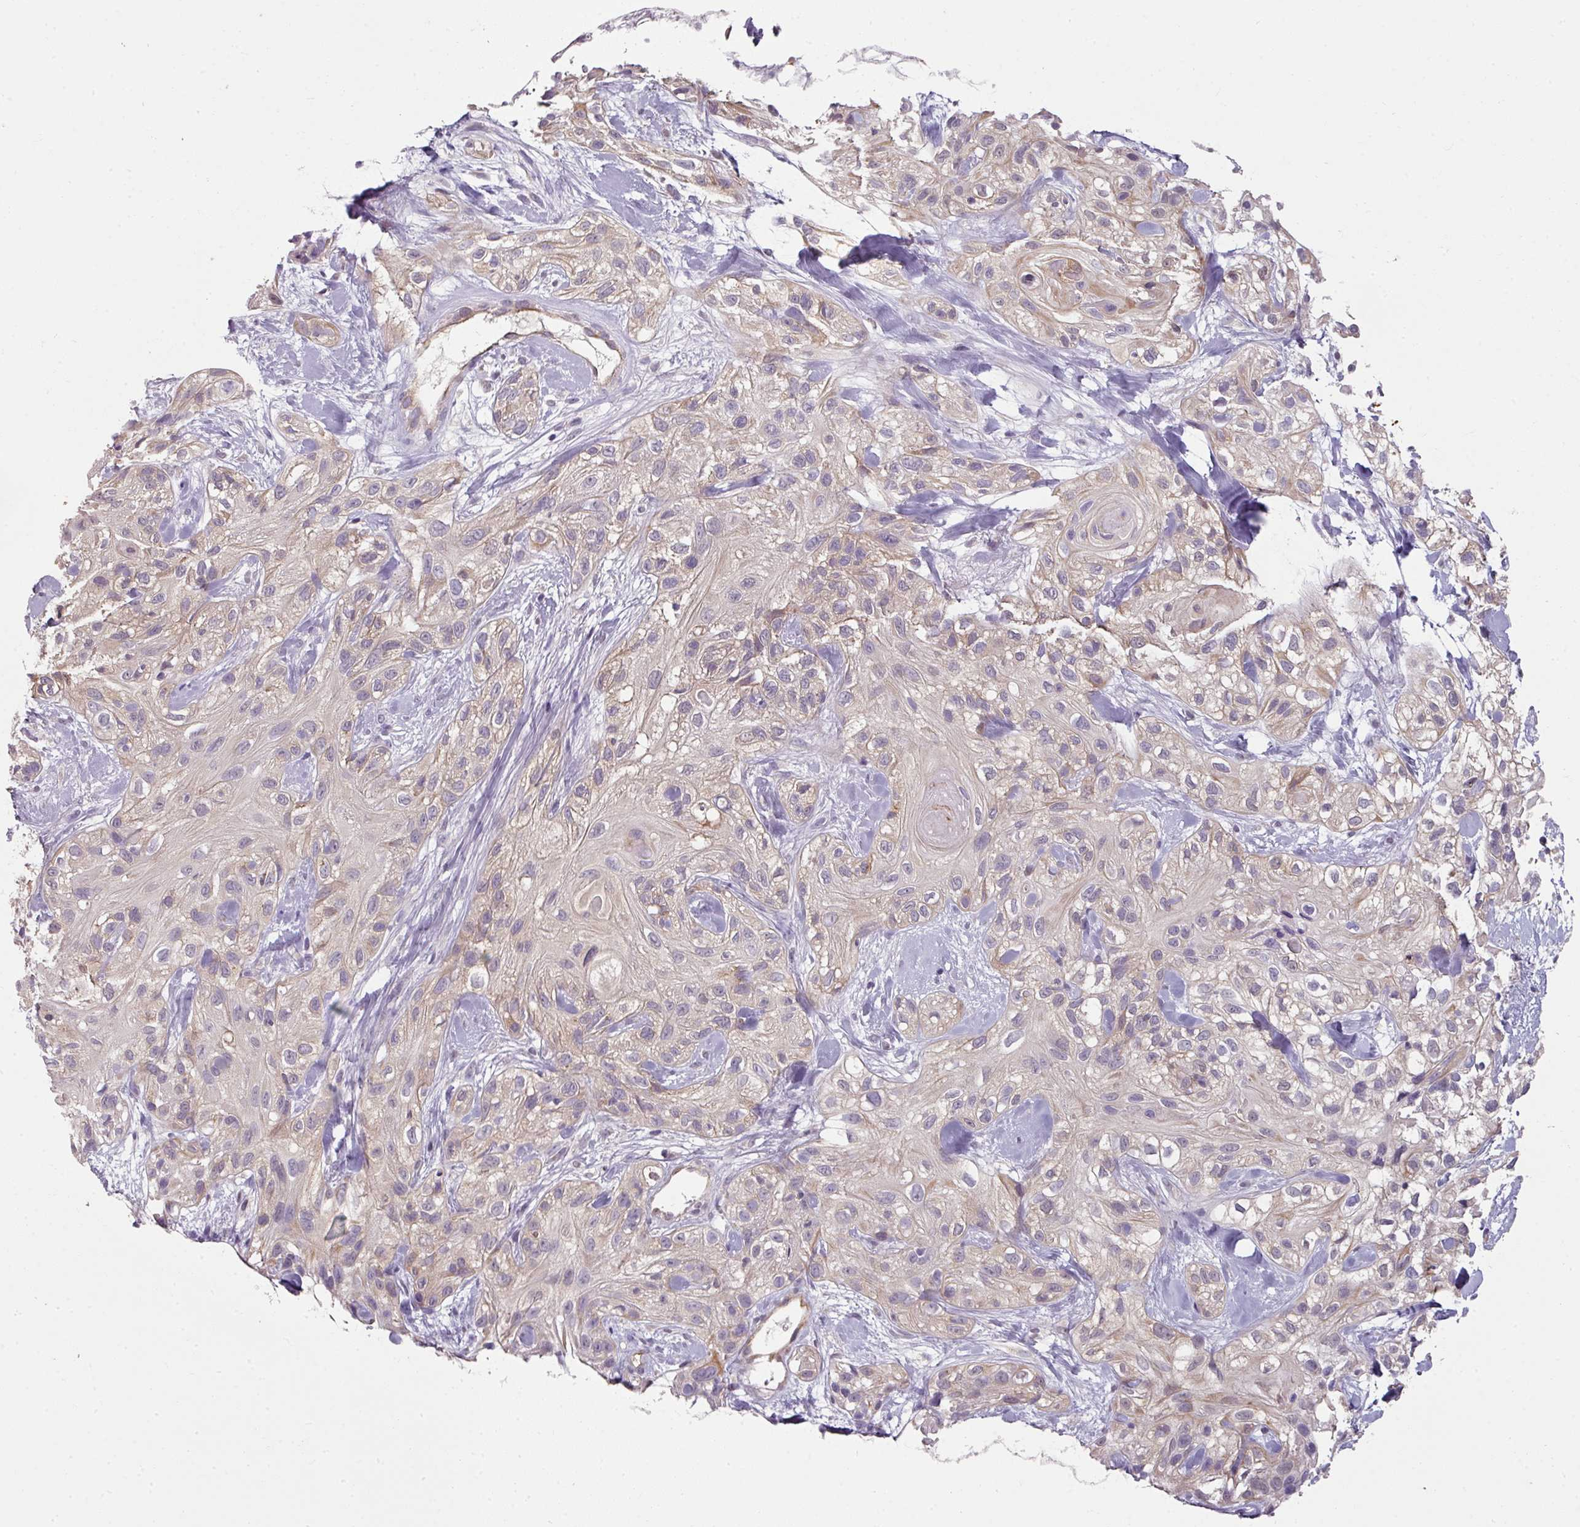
{"staining": {"intensity": "weak", "quantity": "<25%", "location": "cytoplasmic/membranous"}, "tissue": "skin cancer", "cell_type": "Tumor cells", "image_type": "cancer", "snomed": [{"axis": "morphology", "description": "Squamous cell carcinoma, NOS"}, {"axis": "topography", "description": "Skin"}], "caption": "Tumor cells are negative for brown protein staining in squamous cell carcinoma (skin). Brightfield microscopy of immunohistochemistry stained with DAB (3,3'-diaminobenzidine) (brown) and hematoxylin (blue), captured at high magnification.", "gene": "C19orf33", "patient": {"sex": "male", "age": 82}}